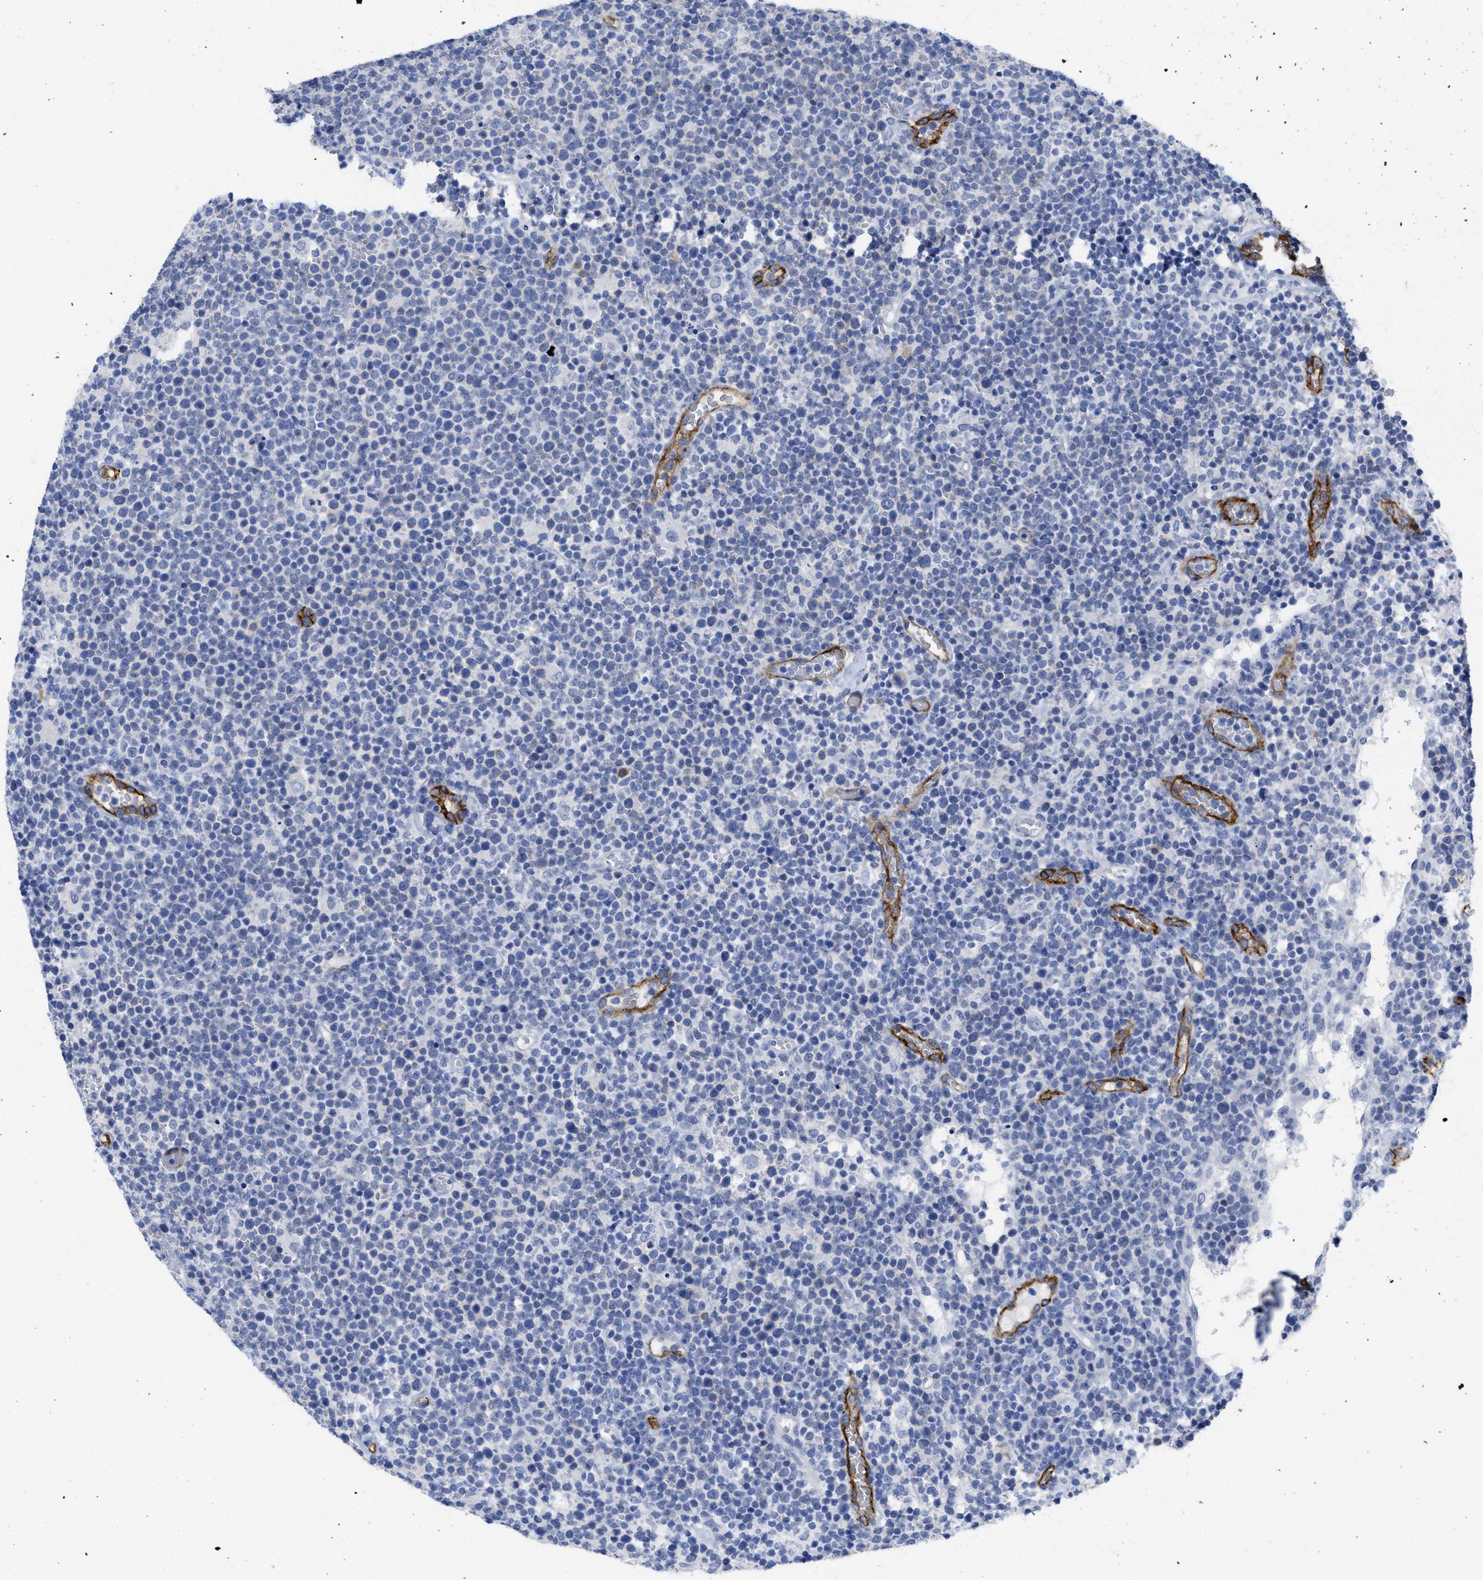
{"staining": {"intensity": "negative", "quantity": "none", "location": "none"}, "tissue": "lymphoma", "cell_type": "Tumor cells", "image_type": "cancer", "snomed": [{"axis": "morphology", "description": "Malignant lymphoma, non-Hodgkin's type, High grade"}, {"axis": "topography", "description": "Lymph node"}], "caption": "A photomicrograph of human malignant lymphoma, non-Hodgkin's type (high-grade) is negative for staining in tumor cells.", "gene": "ACKR1", "patient": {"sex": "male", "age": 61}}